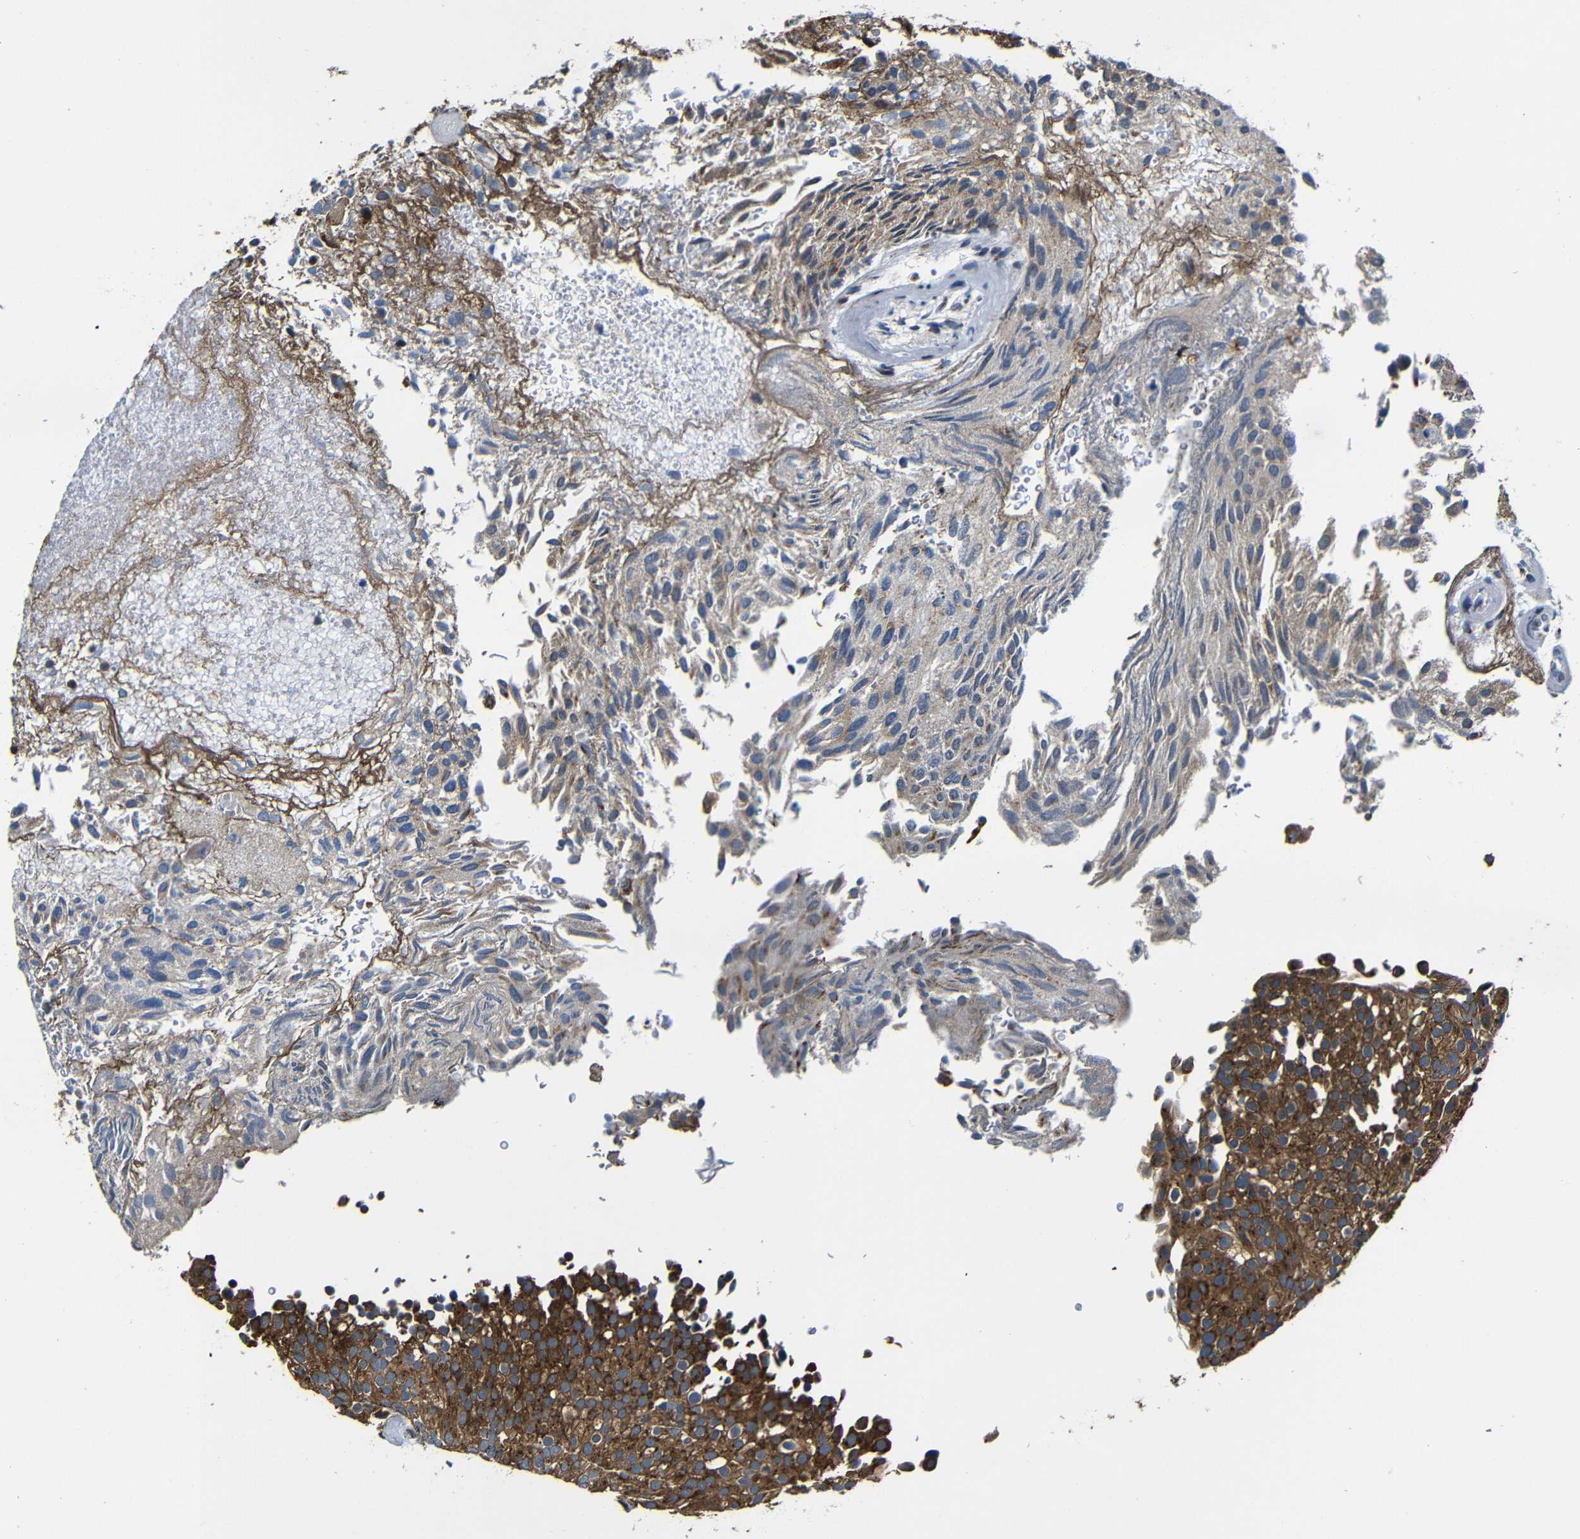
{"staining": {"intensity": "moderate", "quantity": ">75%", "location": "cytoplasmic/membranous"}, "tissue": "urothelial cancer", "cell_type": "Tumor cells", "image_type": "cancer", "snomed": [{"axis": "morphology", "description": "Urothelial carcinoma, Low grade"}, {"axis": "topography", "description": "Urinary bladder"}], "caption": "An image of human low-grade urothelial carcinoma stained for a protein shows moderate cytoplasmic/membranous brown staining in tumor cells. (brown staining indicates protein expression, while blue staining denotes nuclei).", "gene": "ABCE1", "patient": {"sex": "male", "age": 78}}